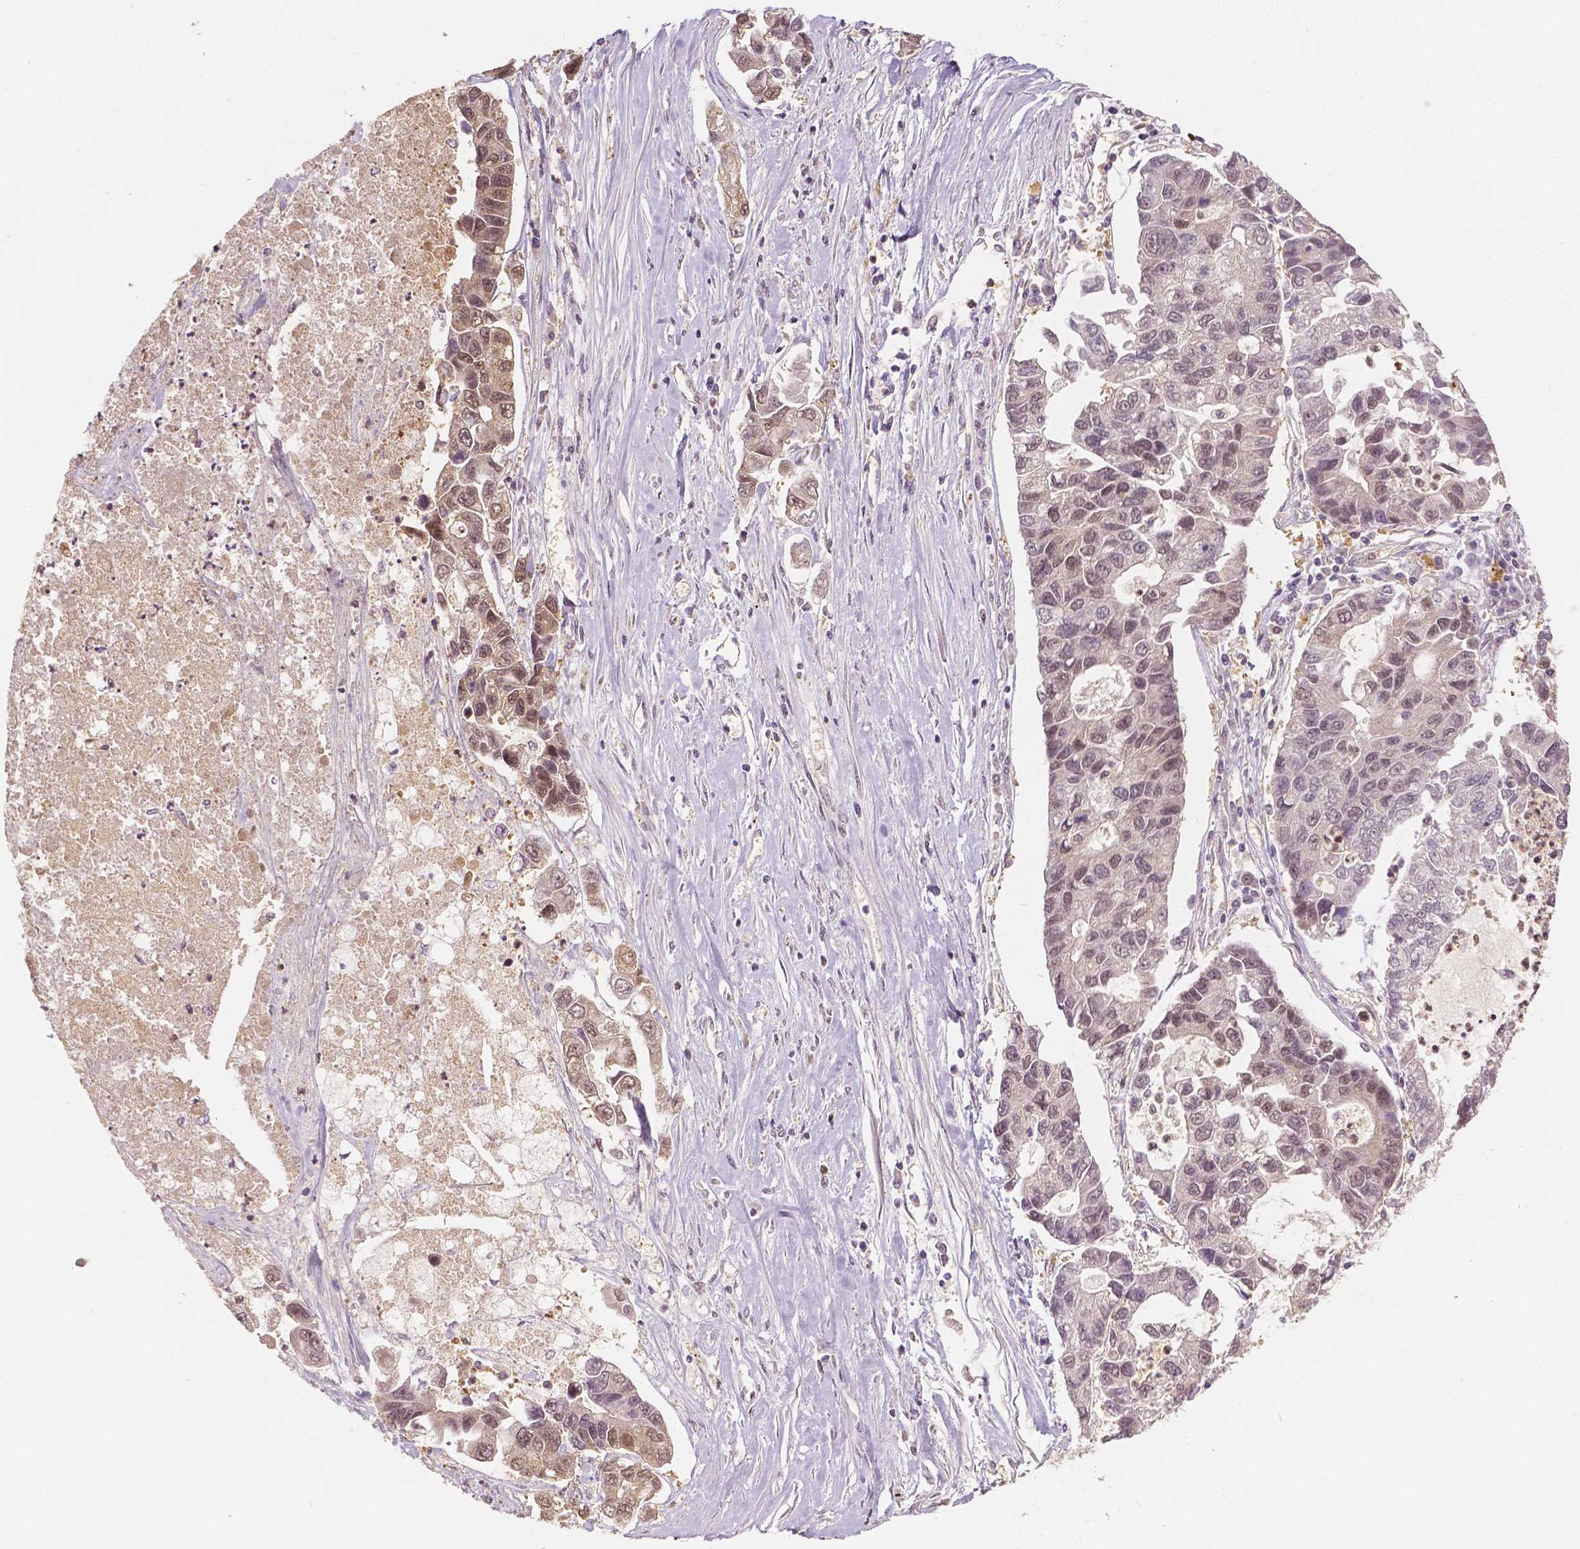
{"staining": {"intensity": "moderate", "quantity": "25%-75%", "location": "nuclear"}, "tissue": "lung cancer", "cell_type": "Tumor cells", "image_type": "cancer", "snomed": [{"axis": "morphology", "description": "Adenocarcinoma, NOS"}, {"axis": "topography", "description": "Bronchus"}, {"axis": "topography", "description": "Lung"}], "caption": "An immunohistochemistry (IHC) photomicrograph of neoplastic tissue is shown. Protein staining in brown shows moderate nuclear positivity in adenocarcinoma (lung) within tumor cells. The staining was performed using DAB to visualize the protein expression in brown, while the nuclei were stained in blue with hematoxylin (Magnification: 20x).", "gene": "NAPRT", "patient": {"sex": "female", "age": 51}}